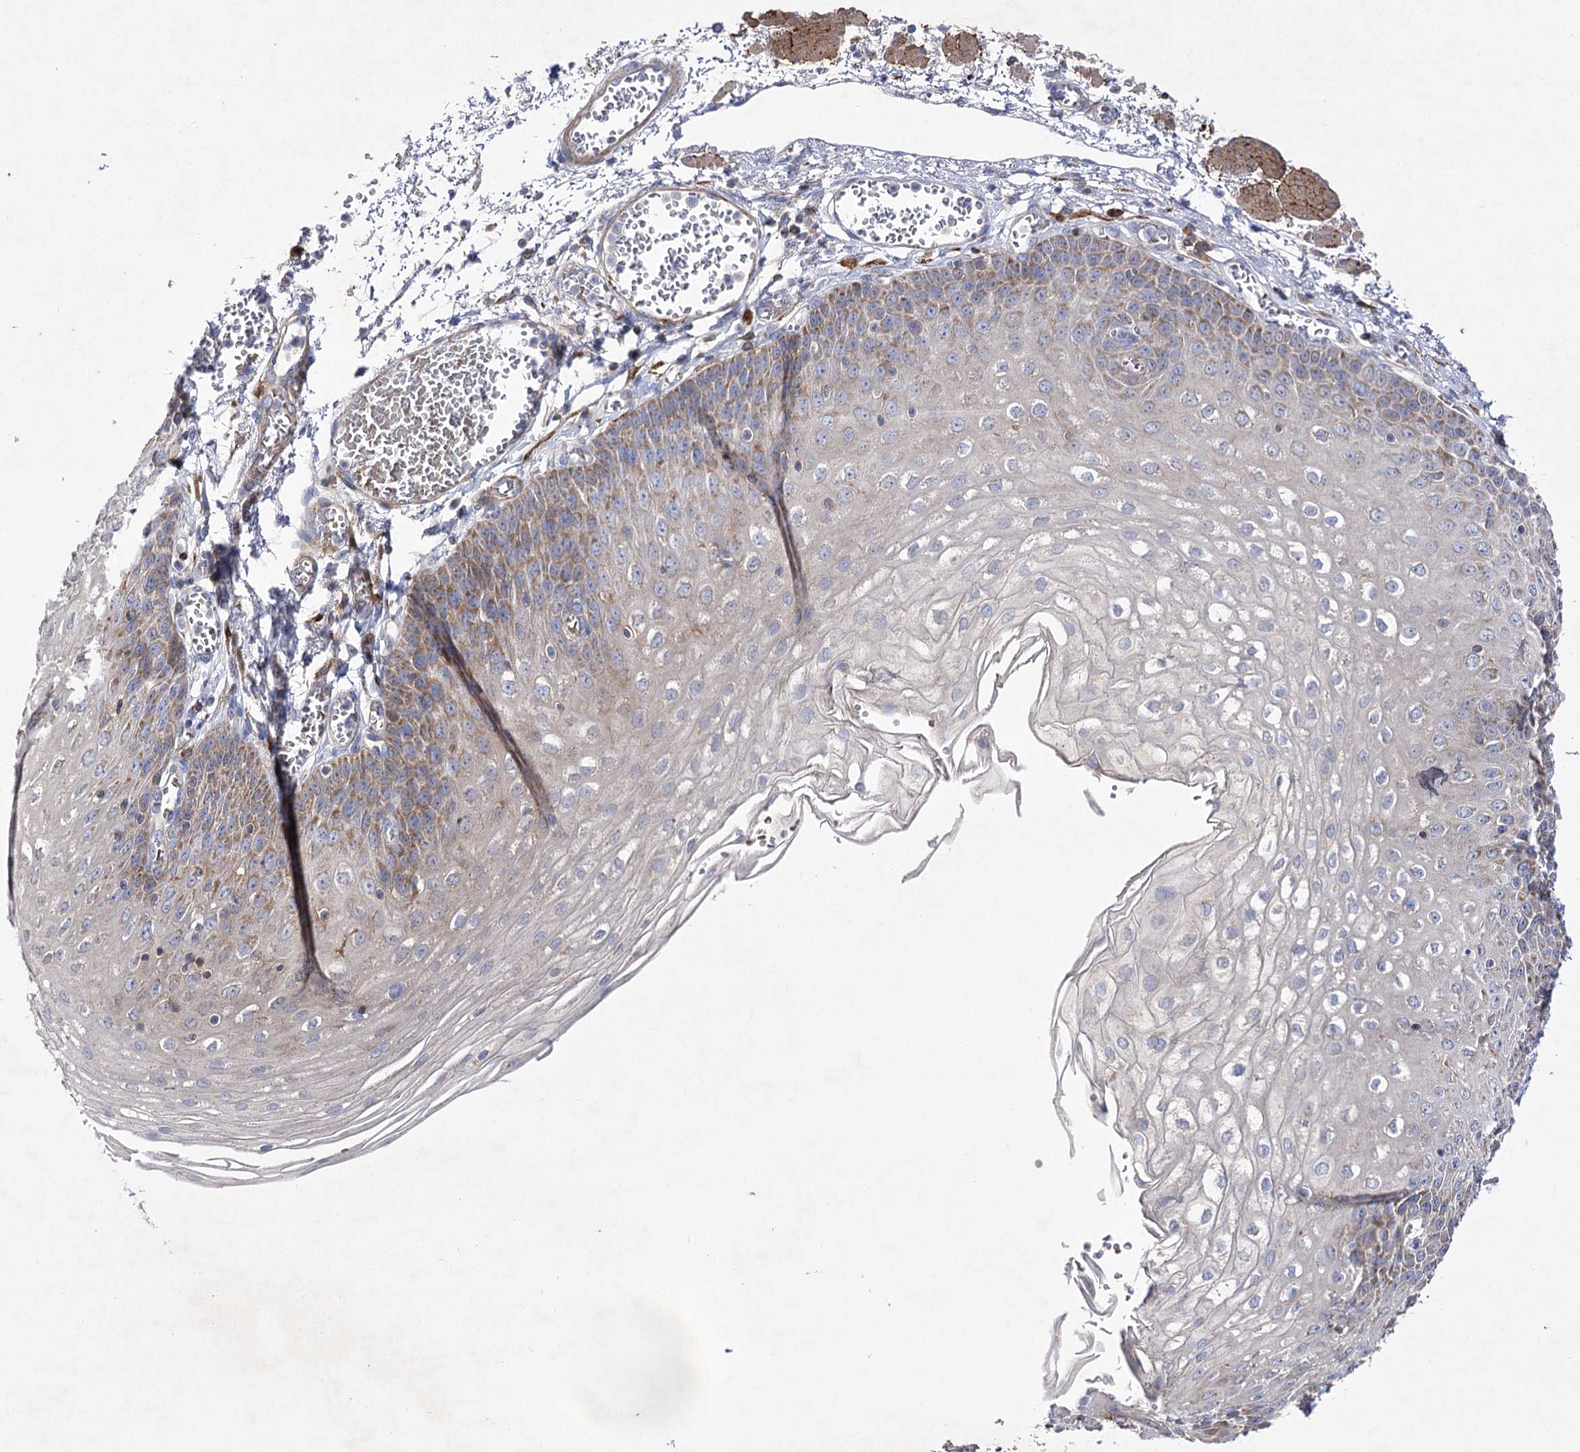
{"staining": {"intensity": "moderate", "quantity": "25%-75%", "location": "cytoplasmic/membranous"}, "tissue": "esophagus", "cell_type": "Squamous epithelial cells", "image_type": "normal", "snomed": [{"axis": "morphology", "description": "Normal tissue, NOS"}, {"axis": "topography", "description": "Esophagus"}], "caption": "A brown stain labels moderate cytoplasmic/membranous expression of a protein in squamous epithelial cells of normal esophagus. Using DAB (brown) and hematoxylin (blue) stains, captured at high magnification using brightfield microscopy.", "gene": "COX15", "patient": {"sex": "male", "age": 81}}